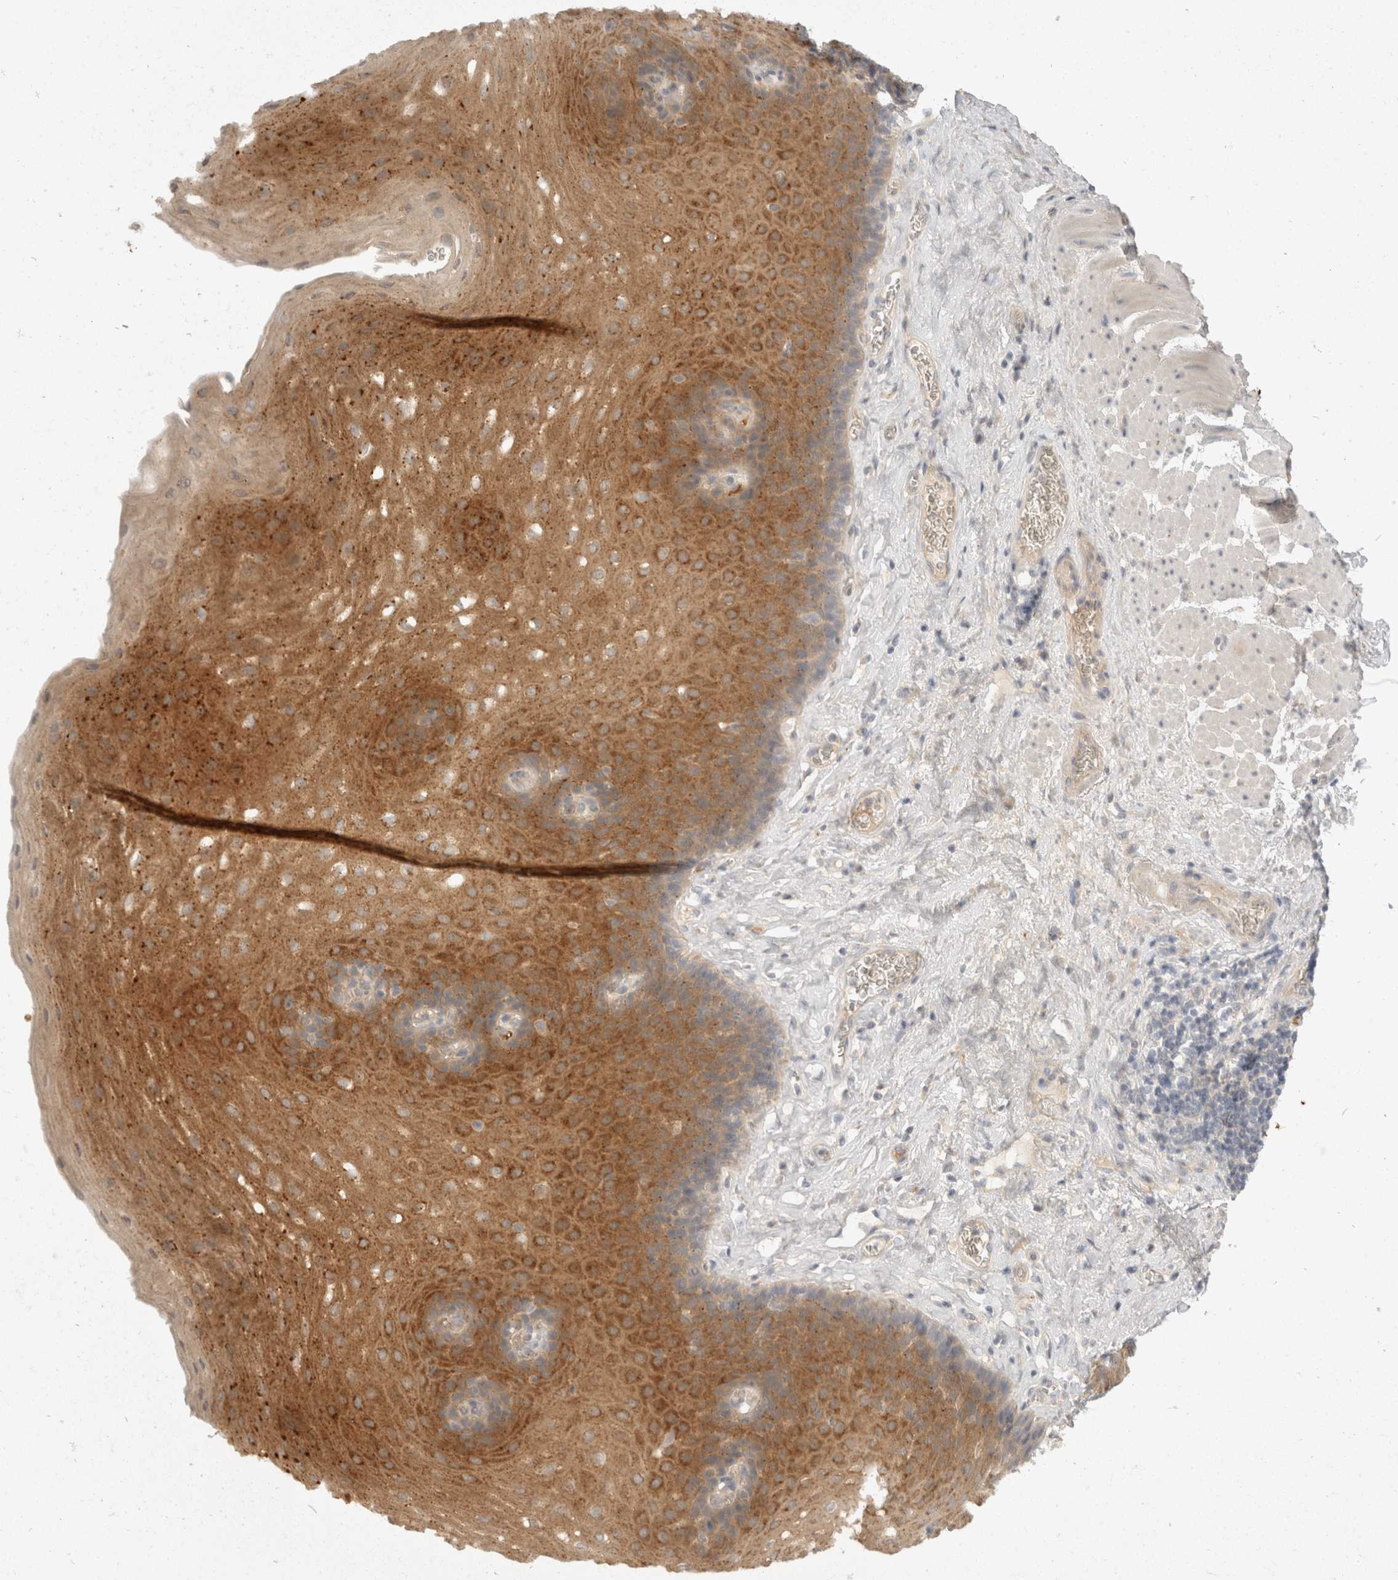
{"staining": {"intensity": "moderate", "quantity": ">75%", "location": "cytoplasmic/membranous"}, "tissue": "esophagus", "cell_type": "Squamous epithelial cells", "image_type": "normal", "snomed": [{"axis": "morphology", "description": "Normal tissue, NOS"}, {"axis": "topography", "description": "Esophagus"}], "caption": "The micrograph exhibits staining of normal esophagus, revealing moderate cytoplasmic/membranous protein staining (brown color) within squamous epithelial cells. (DAB (3,3'-diaminobenzidine) = brown stain, brightfield microscopy at high magnification).", "gene": "TOM1L2", "patient": {"sex": "female", "age": 66}}